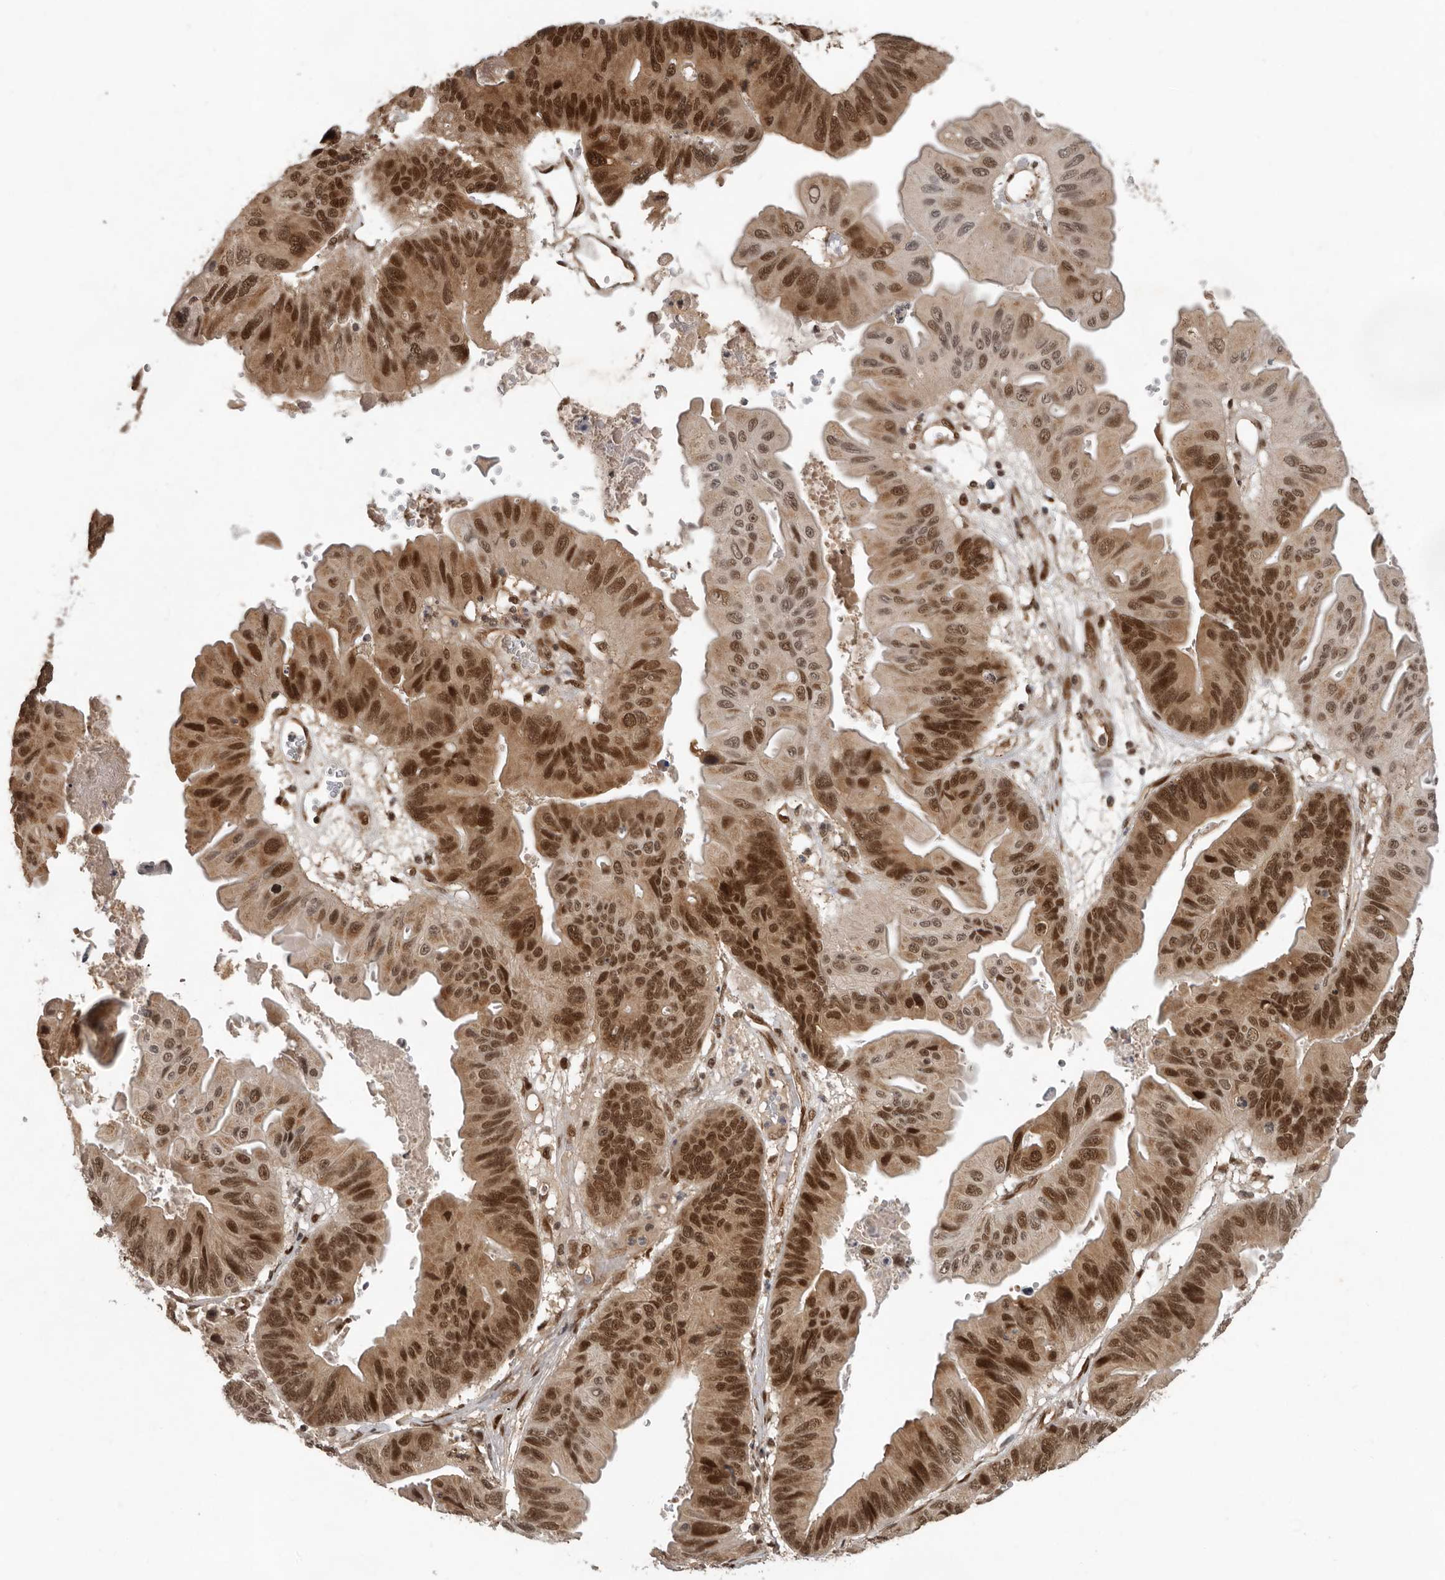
{"staining": {"intensity": "strong", "quantity": "25%-75%", "location": "cytoplasmic/membranous,nuclear"}, "tissue": "ovarian cancer", "cell_type": "Tumor cells", "image_type": "cancer", "snomed": [{"axis": "morphology", "description": "Cystadenocarcinoma, mucinous, NOS"}, {"axis": "topography", "description": "Ovary"}], "caption": "Strong cytoplasmic/membranous and nuclear positivity for a protein is identified in approximately 25%-75% of tumor cells of ovarian mucinous cystadenocarcinoma using immunohistochemistry.", "gene": "CDC27", "patient": {"sex": "female", "age": 61}}